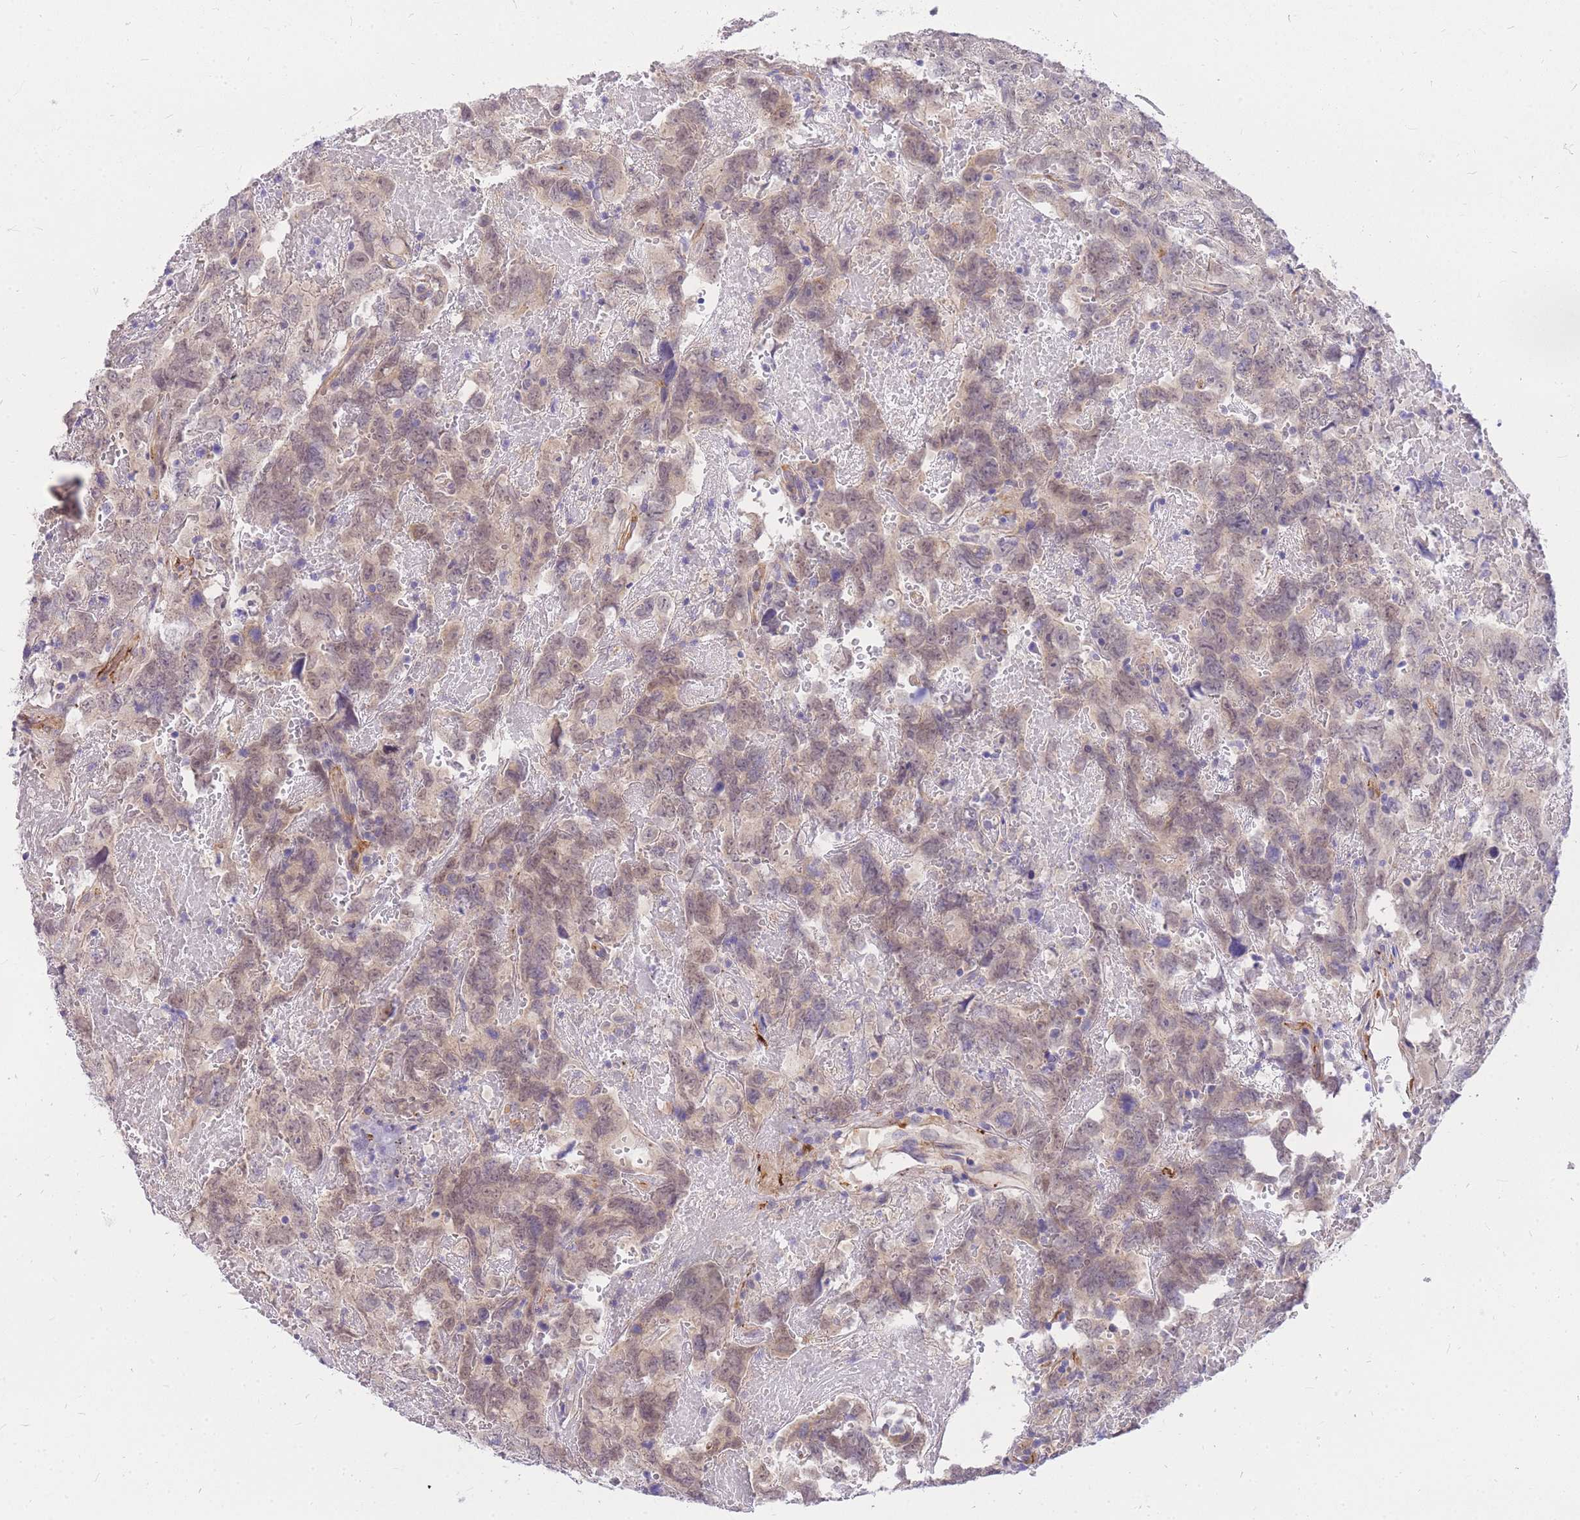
{"staining": {"intensity": "weak", "quantity": "25%-75%", "location": "nuclear"}, "tissue": "testis cancer", "cell_type": "Tumor cells", "image_type": "cancer", "snomed": [{"axis": "morphology", "description": "Carcinoma, Embryonal, NOS"}, {"axis": "topography", "description": "Testis"}], "caption": "There is low levels of weak nuclear staining in tumor cells of testis cancer (embryonal carcinoma), as demonstrated by immunohistochemical staining (brown color).", "gene": "S100PBP", "patient": {"sex": "male", "age": 45}}